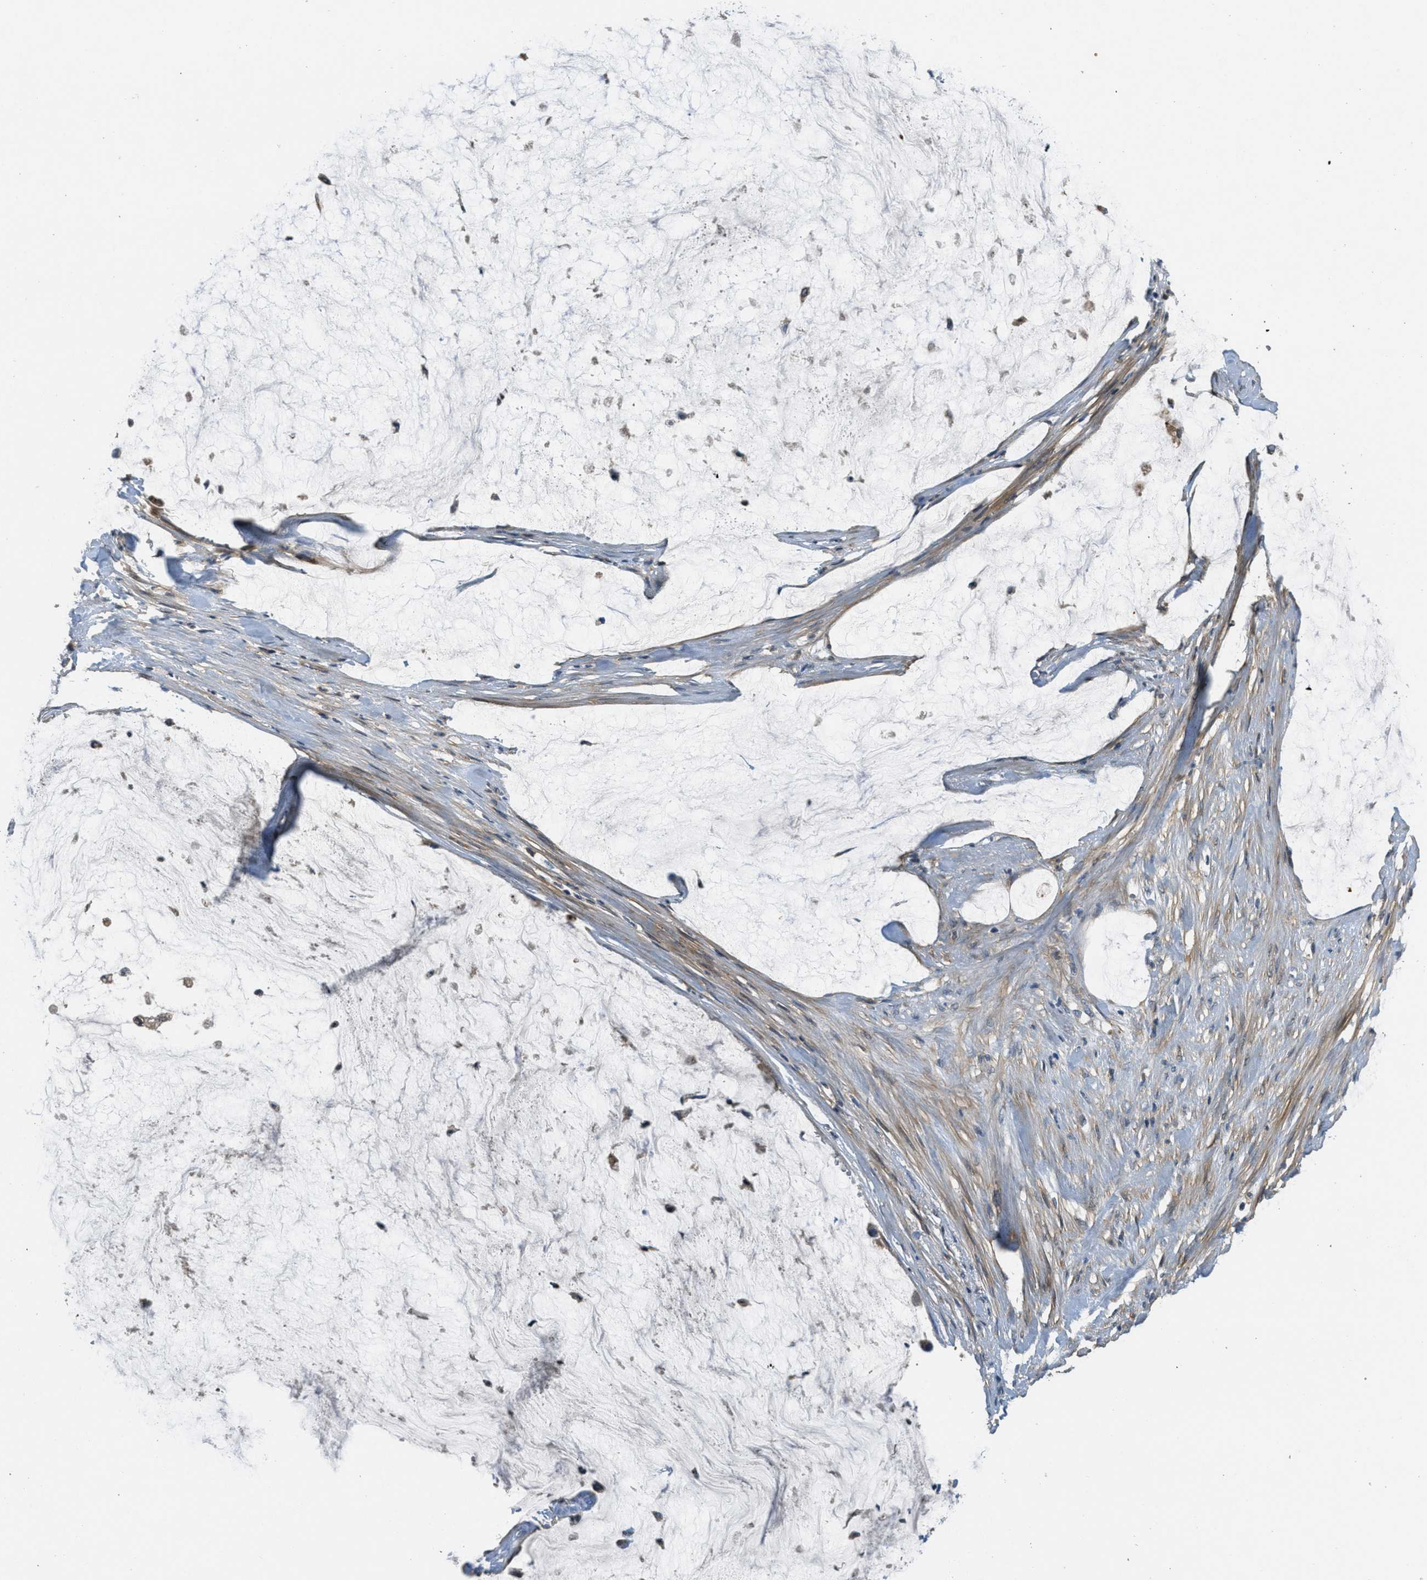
{"staining": {"intensity": "weak", "quantity": ">75%", "location": "cytoplasmic/membranous"}, "tissue": "pancreatic cancer", "cell_type": "Tumor cells", "image_type": "cancer", "snomed": [{"axis": "morphology", "description": "Adenocarcinoma, NOS"}, {"axis": "topography", "description": "Pancreas"}], "caption": "This histopathology image displays immunohistochemistry staining of pancreatic cancer (adenocarcinoma), with low weak cytoplasmic/membranous positivity in about >75% of tumor cells.", "gene": "ADCY6", "patient": {"sex": "male", "age": 41}}